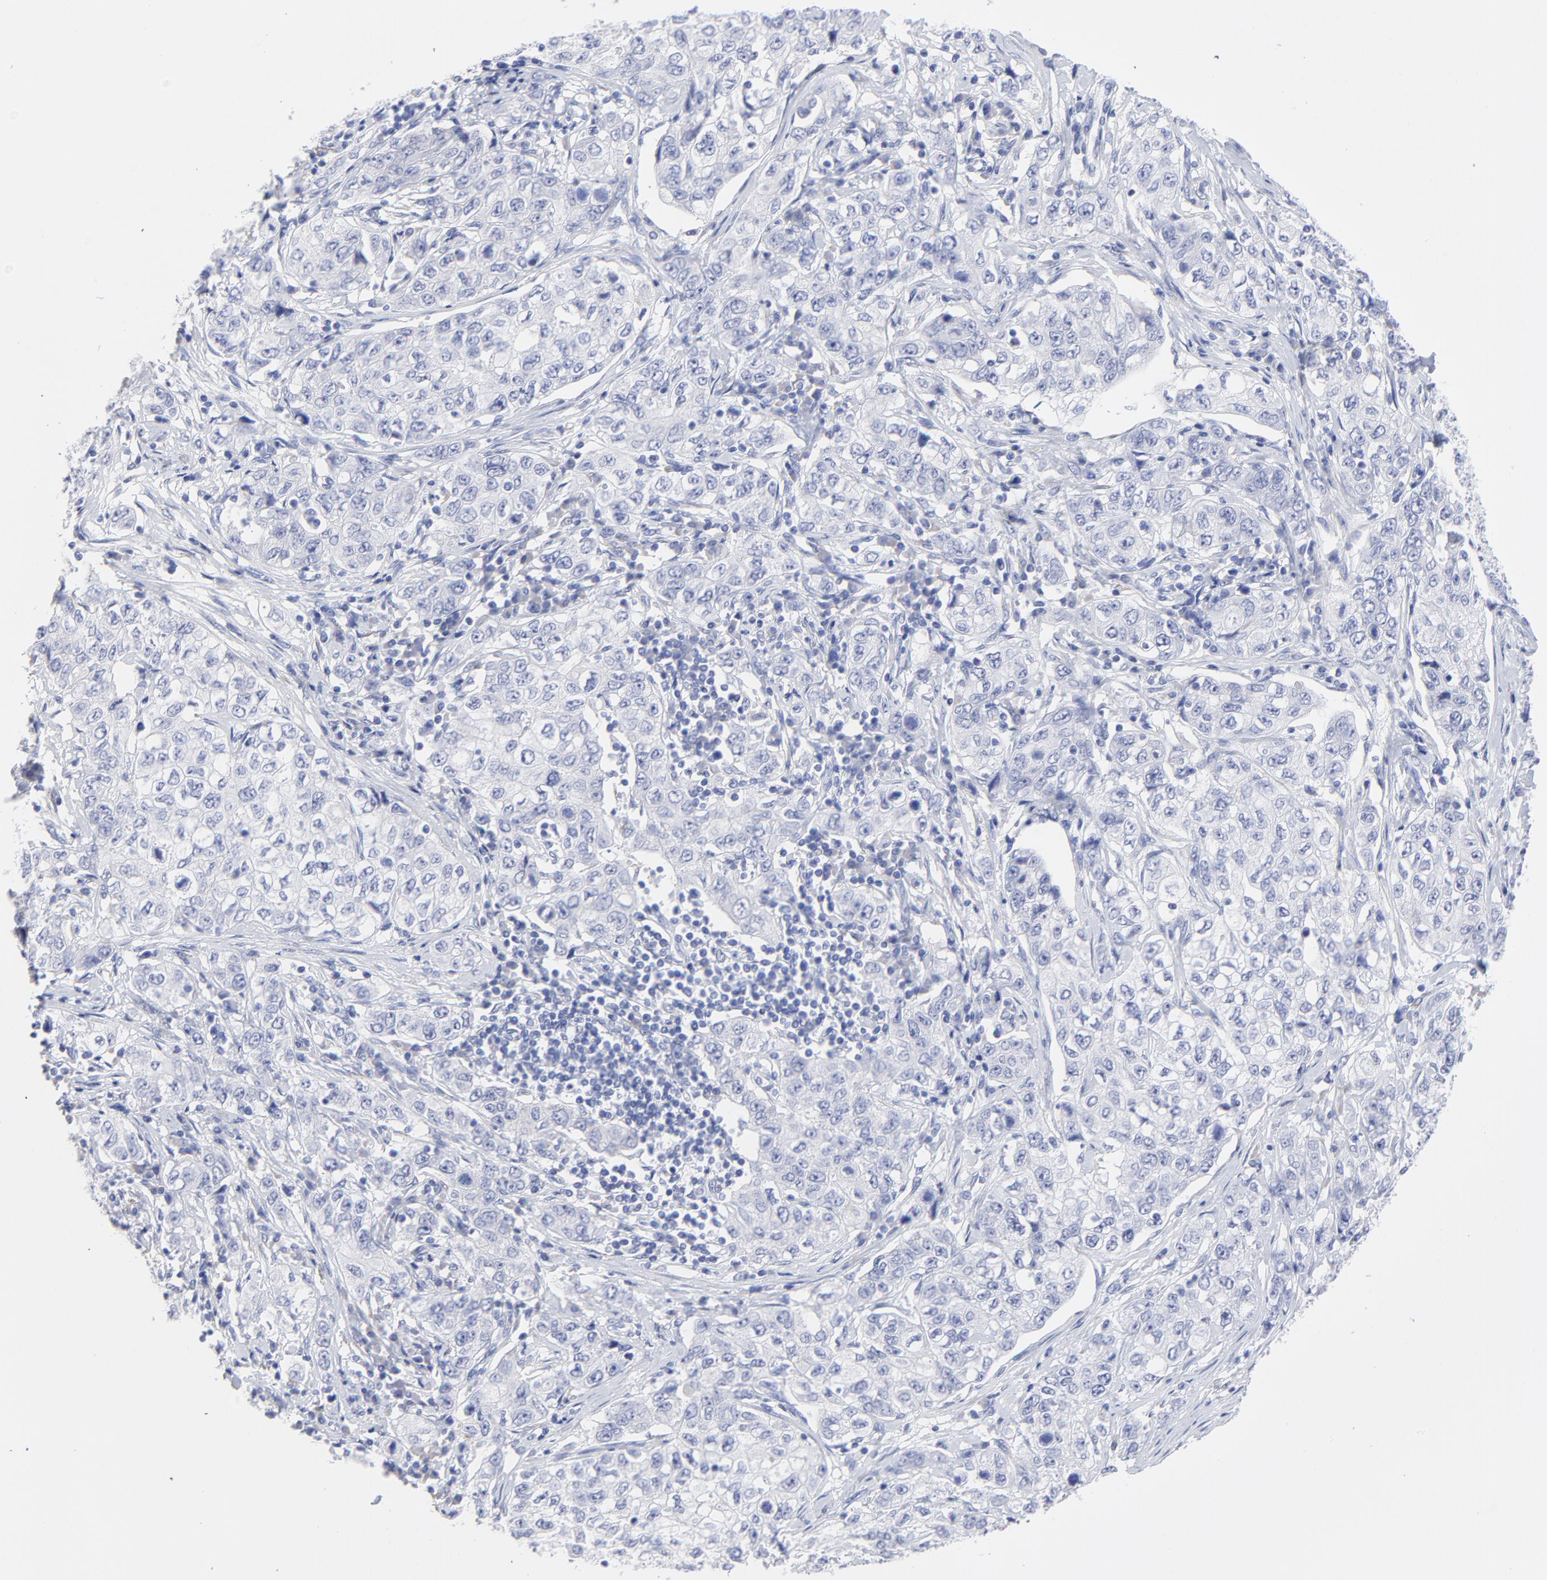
{"staining": {"intensity": "negative", "quantity": "none", "location": "none"}, "tissue": "stomach cancer", "cell_type": "Tumor cells", "image_type": "cancer", "snomed": [{"axis": "morphology", "description": "Adenocarcinoma, NOS"}, {"axis": "topography", "description": "Stomach"}], "caption": "Adenocarcinoma (stomach) stained for a protein using immunohistochemistry (IHC) displays no expression tumor cells.", "gene": "DUSP9", "patient": {"sex": "male", "age": 48}}